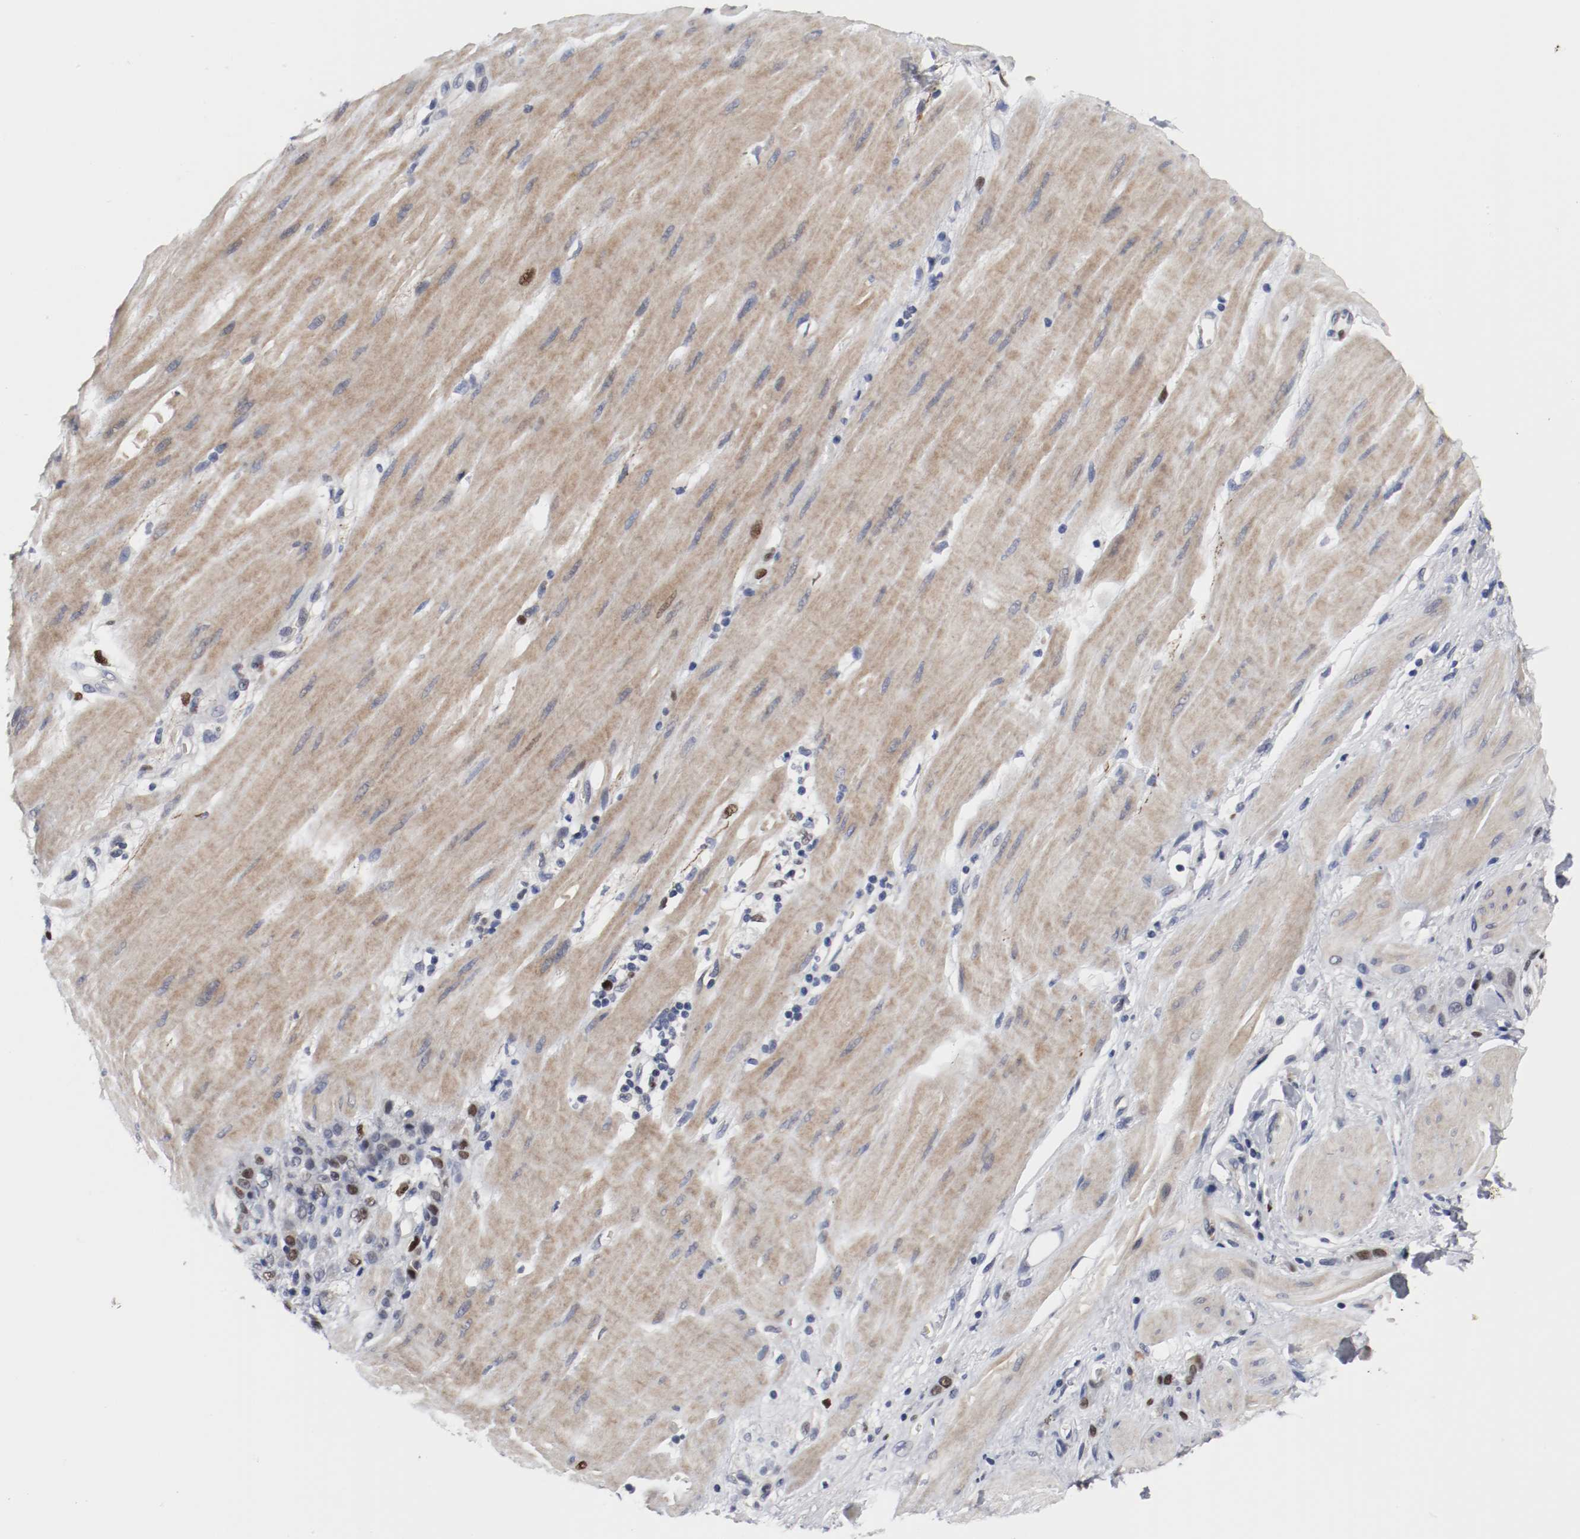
{"staining": {"intensity": "moderate", "quantity": "<25%", "location": "nuclear"}, "tissue": "stomach cancer", "cell_type": "Tumor cells", "image_type": "cancer", "snomed": [{"axis": "morphology", "description": "Adenocarcinoma, NOS"}, {"axis": "topography", "description": "Stomach"}], "caption": "Adenocarcinoma (stomach) tissue exhibits moderate nuclear positivity in approximately <25% of tumor cells", "gene": "MCM6", "patient": {"sex": "male", "age": 82}}